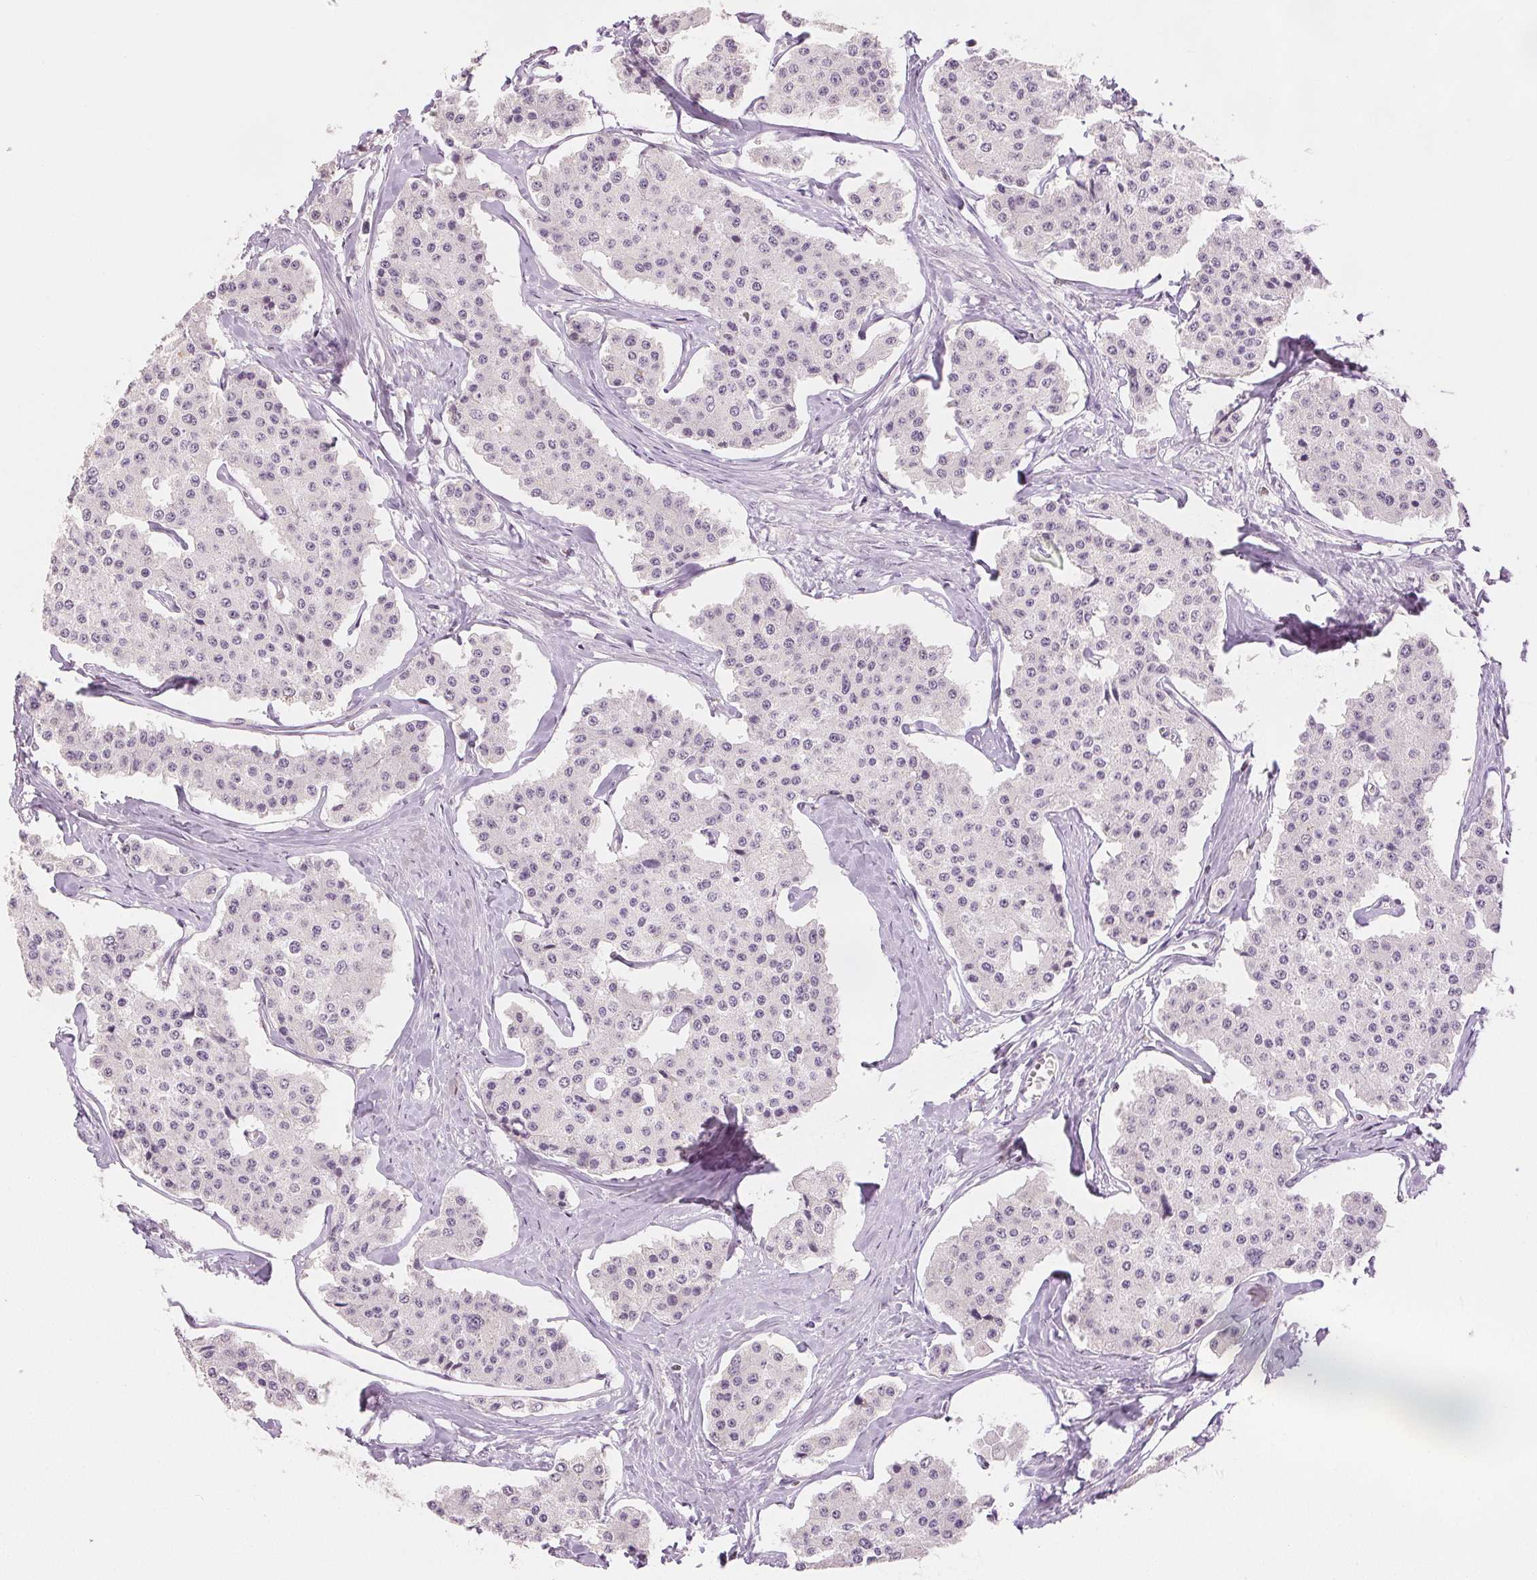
{"staining": {"intensity": "negative", "quantity": "none", "location": "none"}, "tissue": "carcinoid", "cell_type": "Tumor cells", "image_type": "cancer", "snomed": [{"axis": "morphology", "description": "Carcinoid, malignant, NOS"}, {"axis": "topography", "description": "Small intestine"}], "caption": "Histopathology image shows no significant protein positivity in tumor cells of malignant carcinoid. (DAB (3,3'-diaminobenzidine) IHC visualized using brightfield microscopy, high magnification).", "gene": "RUNX2", "patient": {"sex": "female", "age": 65}}